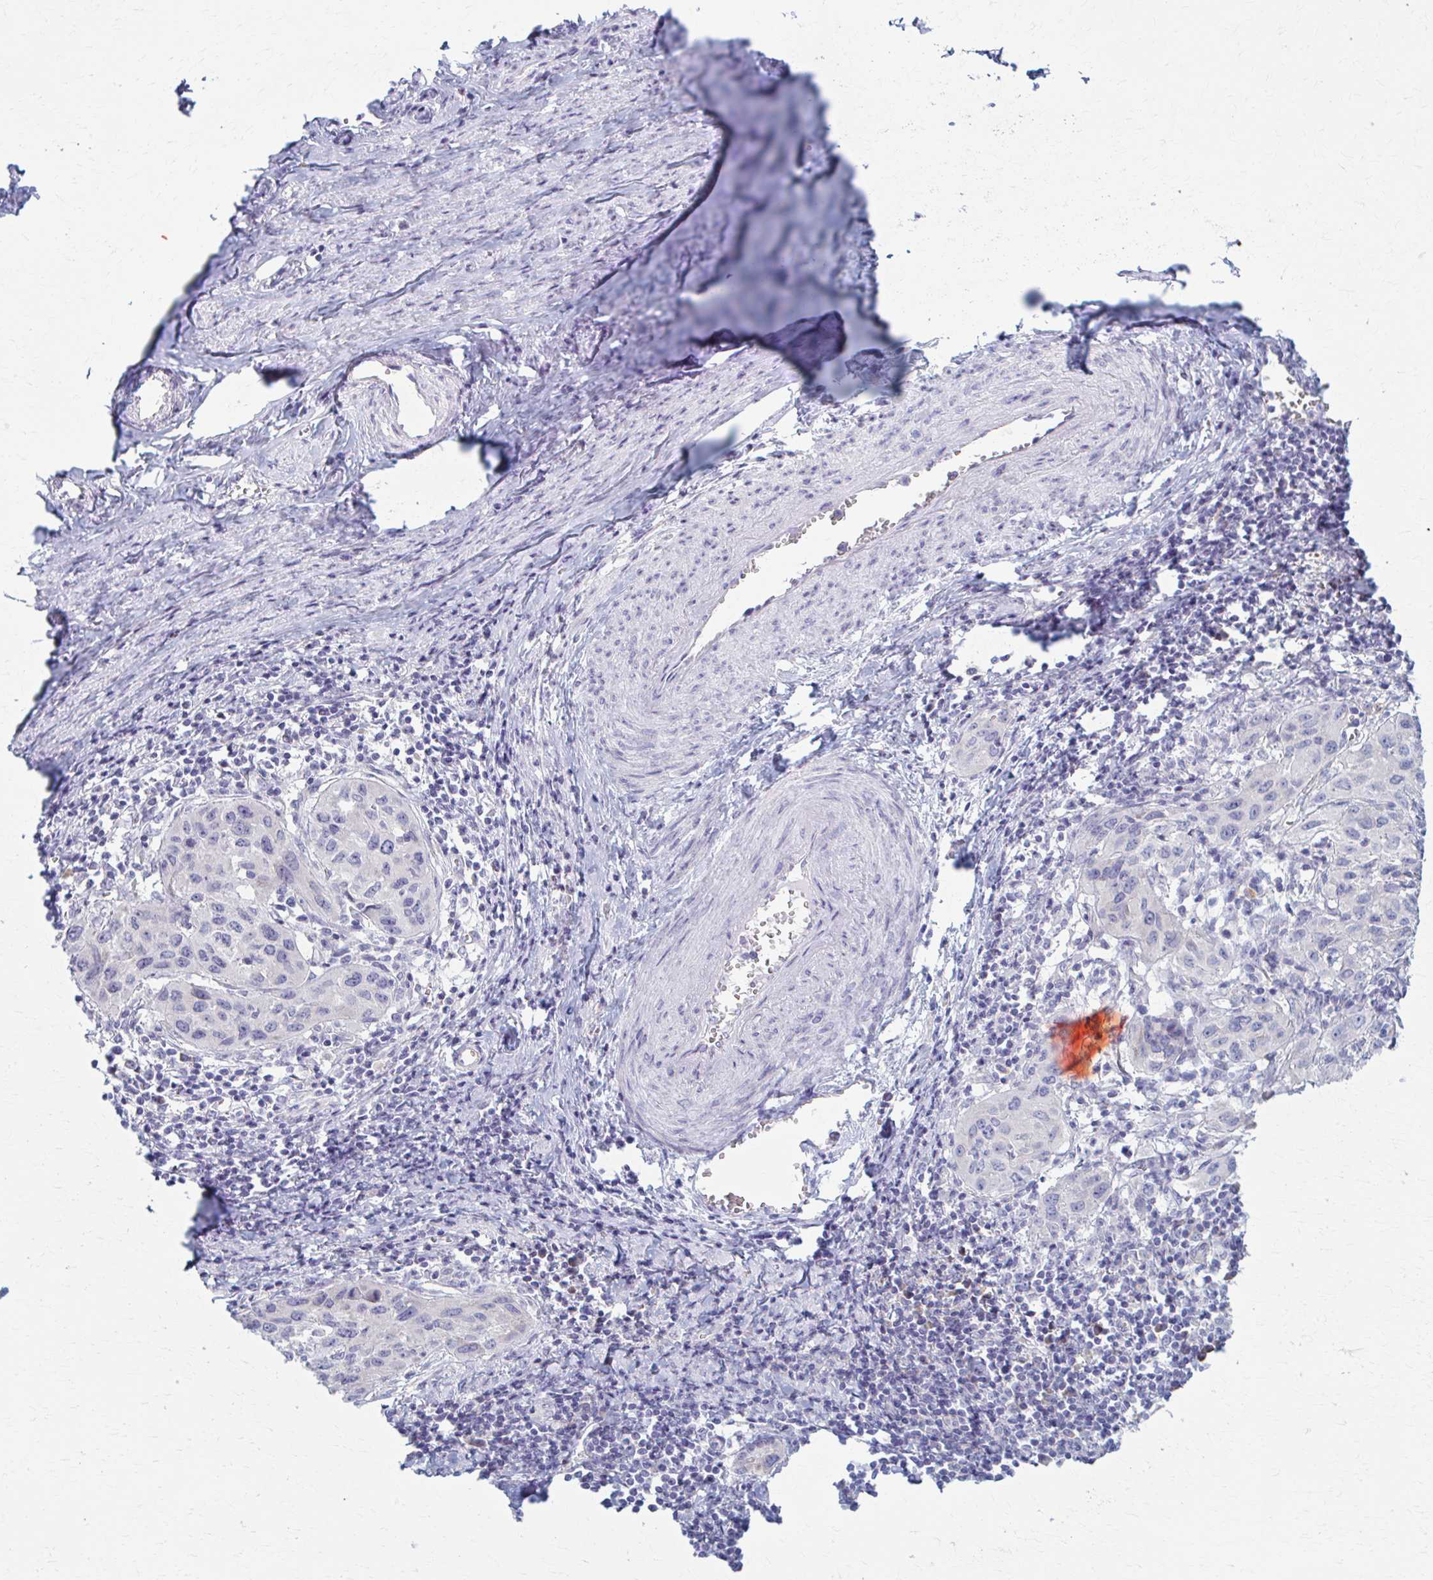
{"staining": {"intensity": "negative", "quantity": "none", "location": "none"}, "tissue": "cervical cancer", "cell_type": "Tumor cells", "image_type": "cancer", "snomed": [{"axis": "morphology", "description": "Squamous cell carcinoma, NOS"}, {"axis": "topography", "description": "Cervix"}], "caption": "There is no significant staining in tumor cells of cervical cancer. Brightfield microscopy of IHC stained with DAB (brown) and hematoxylin (blue), captured at high magnification.", "gene": "PRKRA", "patient": {"sex": "female", "age": 51}}